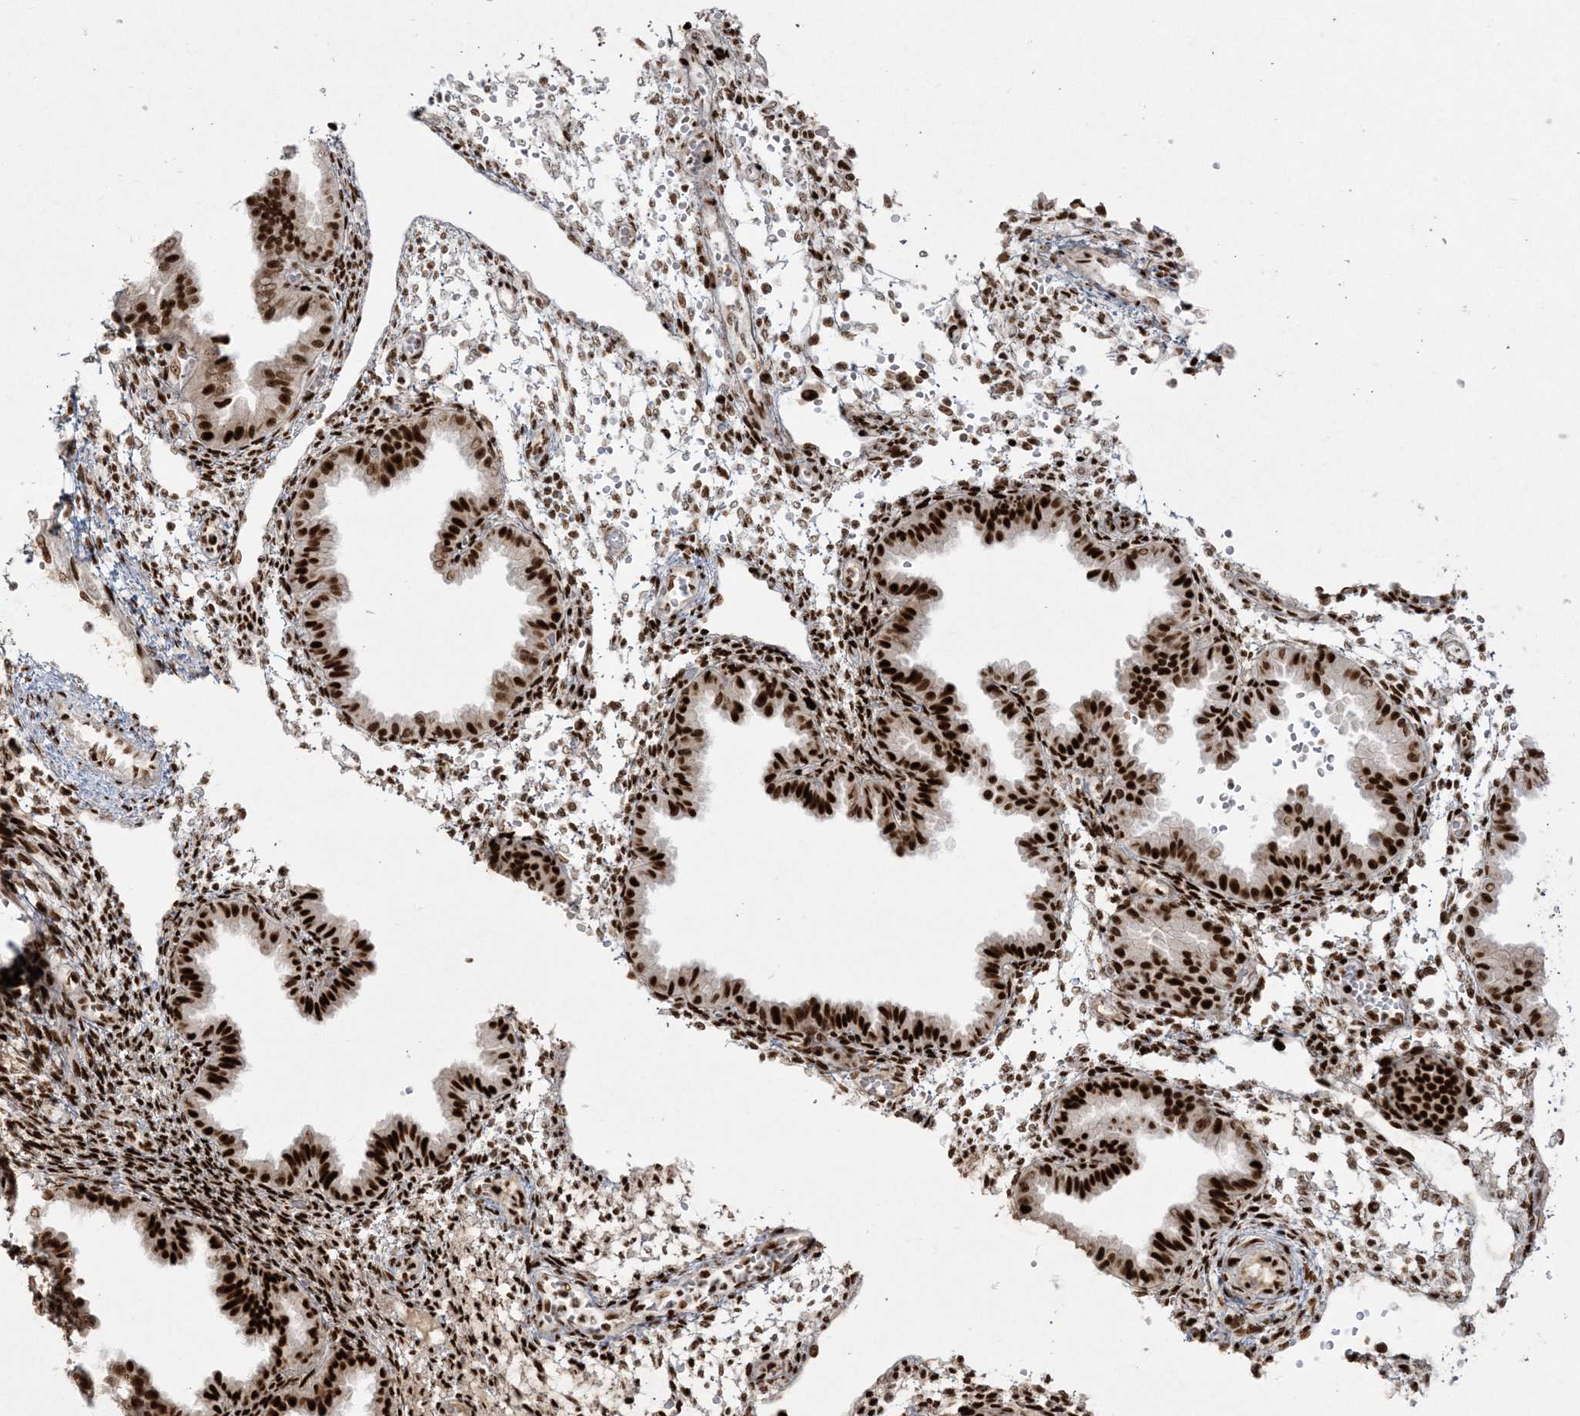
{"staining": {"intensity": "strong", "quantity": ">75%", "location": "nuclear"}, "tissue": "endometrium", "cell_type": "Cells in endometrial stroma", "image_type": "normal", "snomed": [{"axis": "morphology", "description": "Normal tissue, NOS"}, {"axis": "topography", "description": "Endometrium"}], "caption": "Immunohistochemistry (IHC) image of unremarkable endometrium stained for a protein (brown), which reveals high levels of strong nuclear expression in approximately >75% of cells in endometrial stroma.", "gene": "RBM10", "patient": {"sex": "female", "age": 33}}